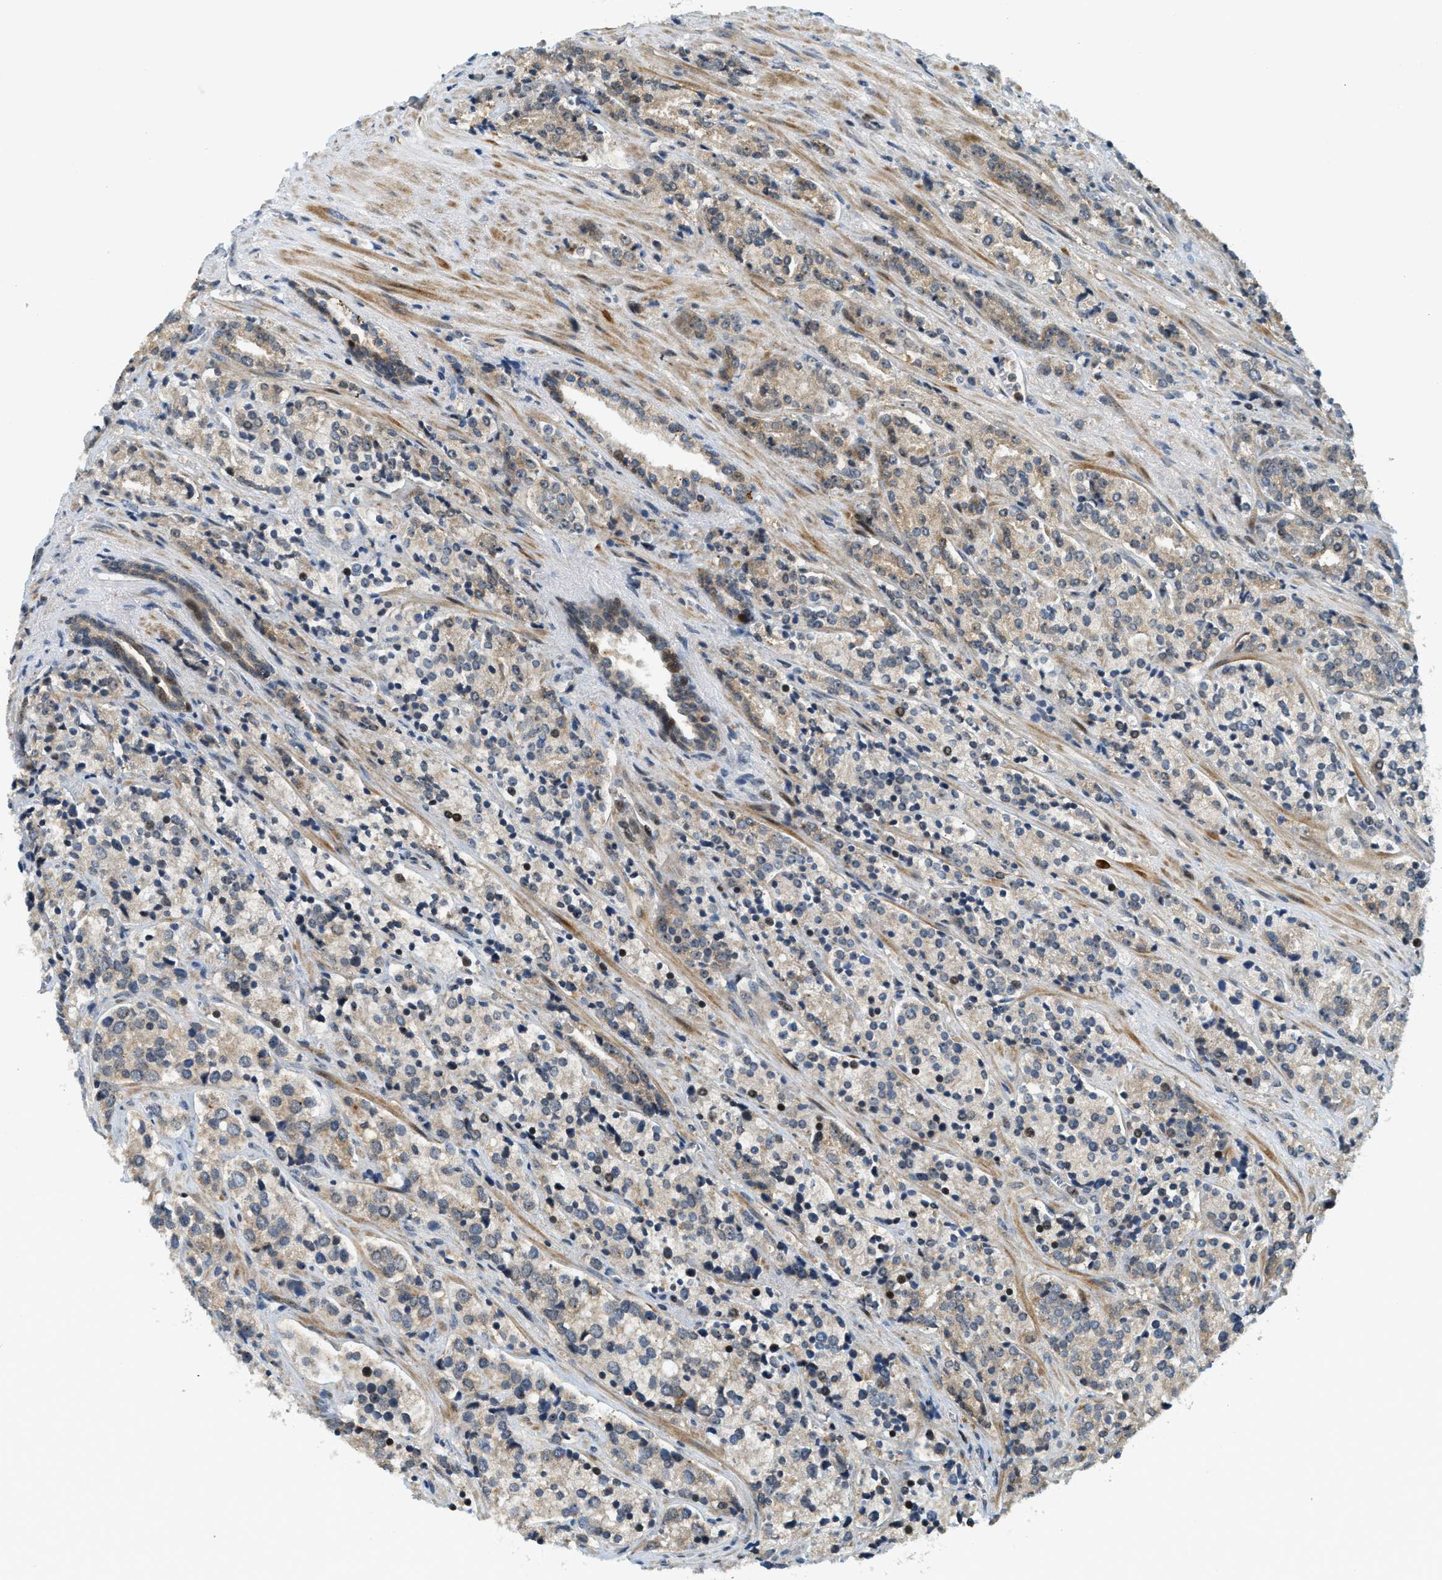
{"staining": {"intensity": "weak", "quantity": "<25%", "location": "cytoplasmic/membranous"}, "tissue": "prostate cancer", "cell_type": "Tumor cells", "image_type": "cancer", "snomed": [{"axis": "morphology", "description": "Adenocarcinoma, High grade"}, {"axis": "topography", "description": "Prostate"}], "caption": "Histopathology image shows no significant protein positivity in tumor cells of prostate cancer.", "gene": "TRAPPC14", "patient": {"sex": "male", "age": 71}}